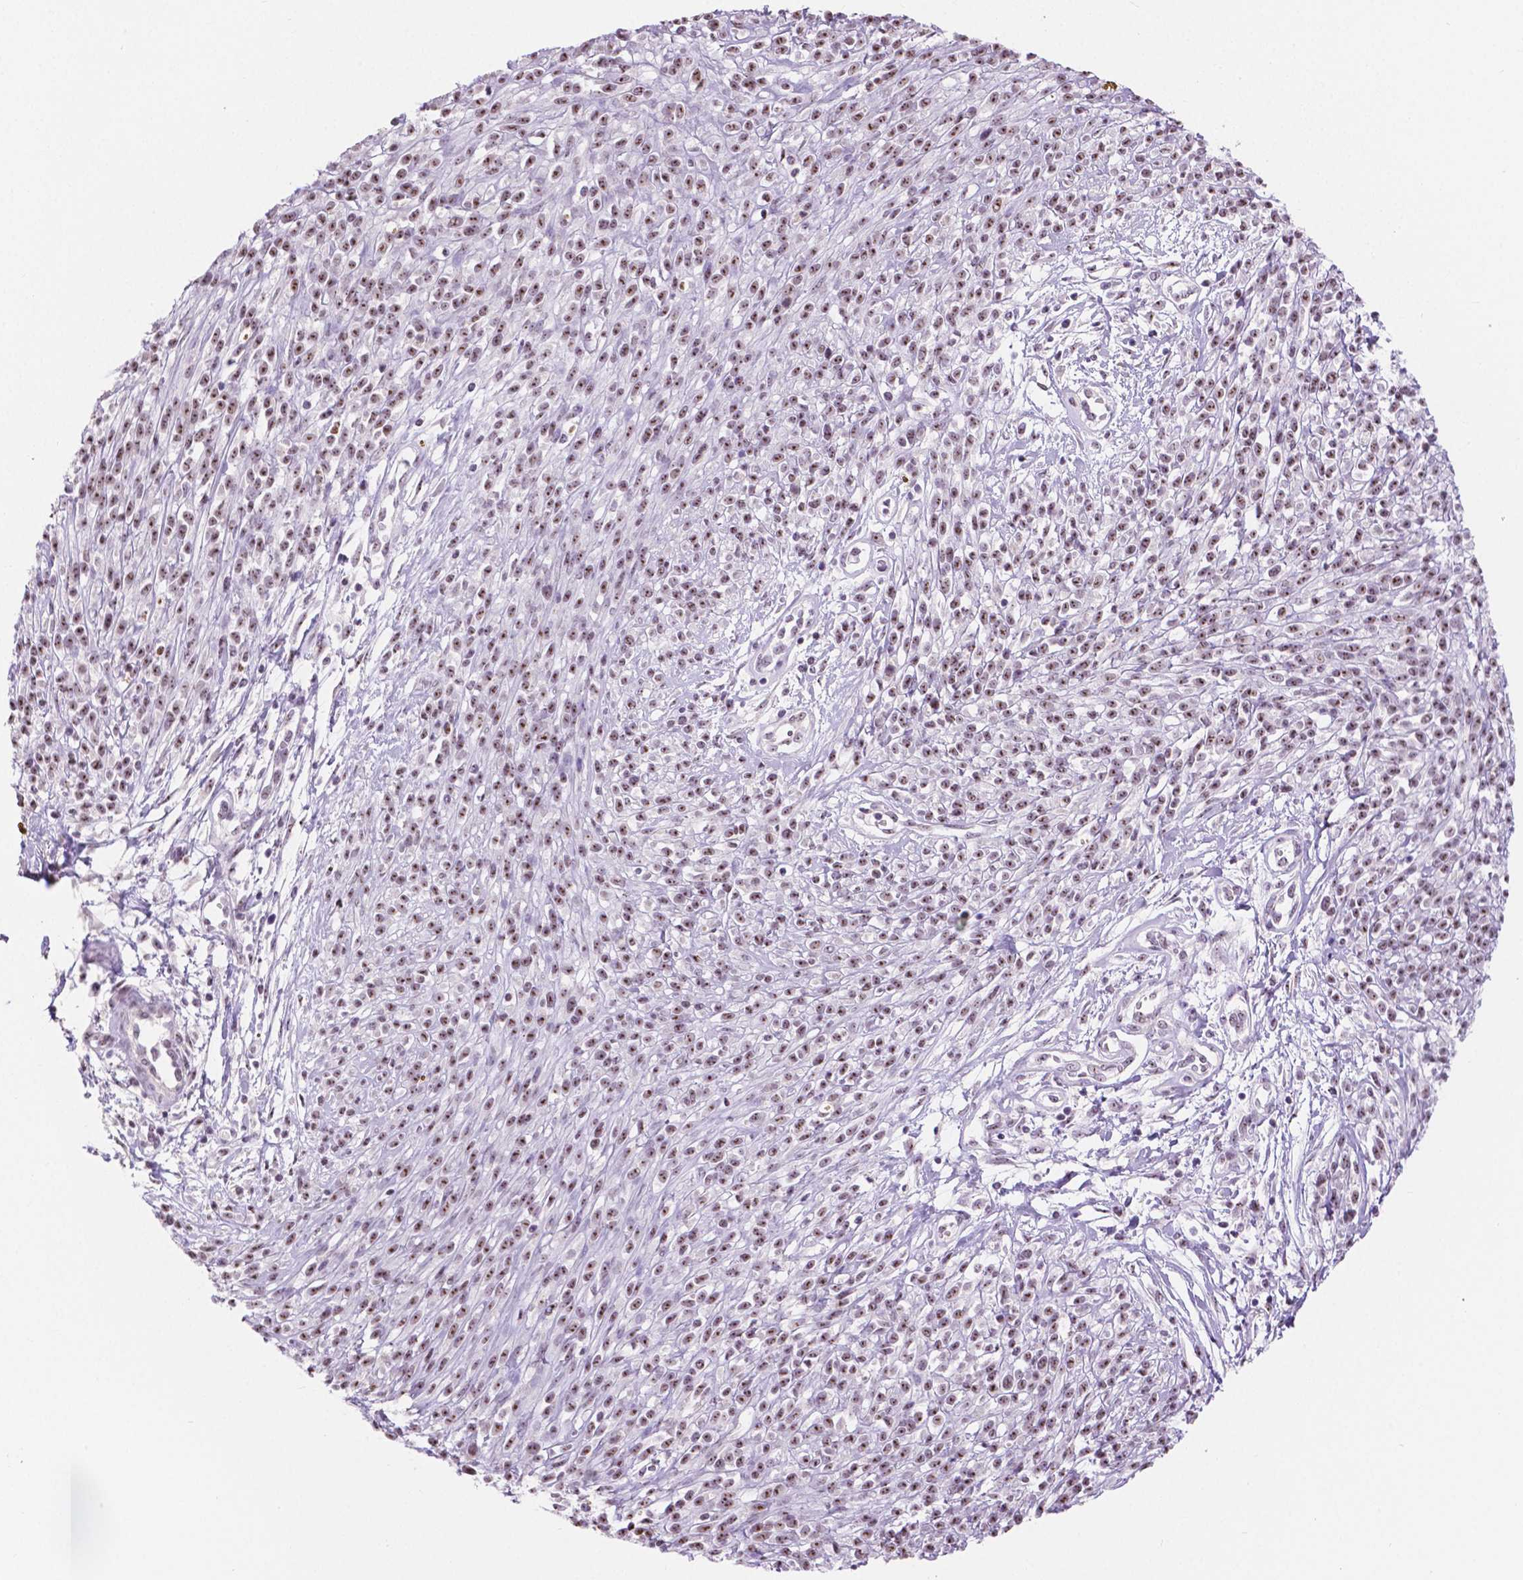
{"staining": {"intensity": "moderate", "quantity": ">75%", "location": "nuclear"}, "tissue": "melanoma", "cell_type": "Tumor cells", "image_type": "cancer", "snomed": [{"axis": "morphology", "description": "Malignant melanoma, NOS"}, {"axis": "topography", "description": "Skin"}, {"axis": "topography", "description": "Skin of trunk"}], "caption": "Protein expression analysis of melanoma demonstrates moderate nuclear expression in about >75% of tumor cells.", "gene": "NHP2", "patient": {"sex": "male", "age": 74}}